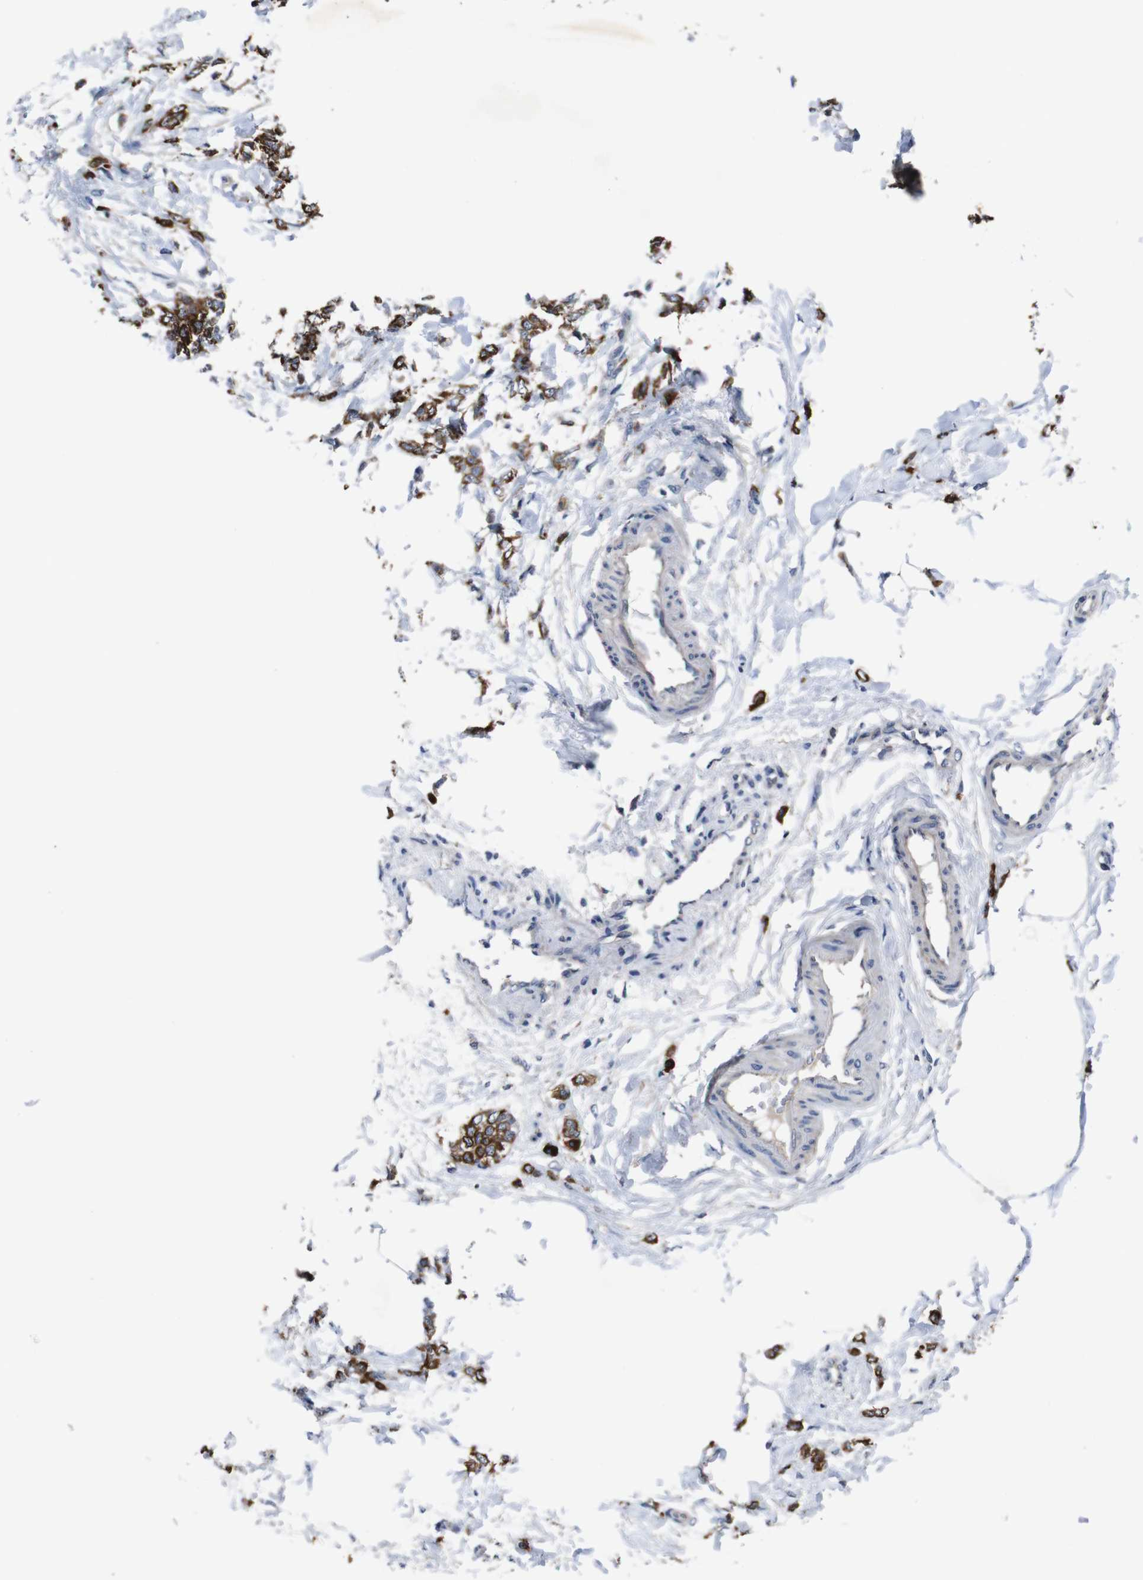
{"staining": {"intensity": "strong", "quantity": ">75%", "location": "cytoplasmic/membranous"}, "tissue": "breast cancer", "cell_type": "Tumor cells", "image_type": "cancer", "snomed": [{"axis": "morphology", "description": "Lobular carcinoma, in situ"}, {"axis": "morphology", "description": "Lobular carcinoma"}, {"axis": "topography", "description": "Breast"}], "caption": "DAB immunohistochemical staining of human breast cancer displays strong cytoplasmic/membranous protein staining in approximately >75% of tumor cells.", "gene": "GLIPR1", "patient": {"sex": "female", "age": 41}}